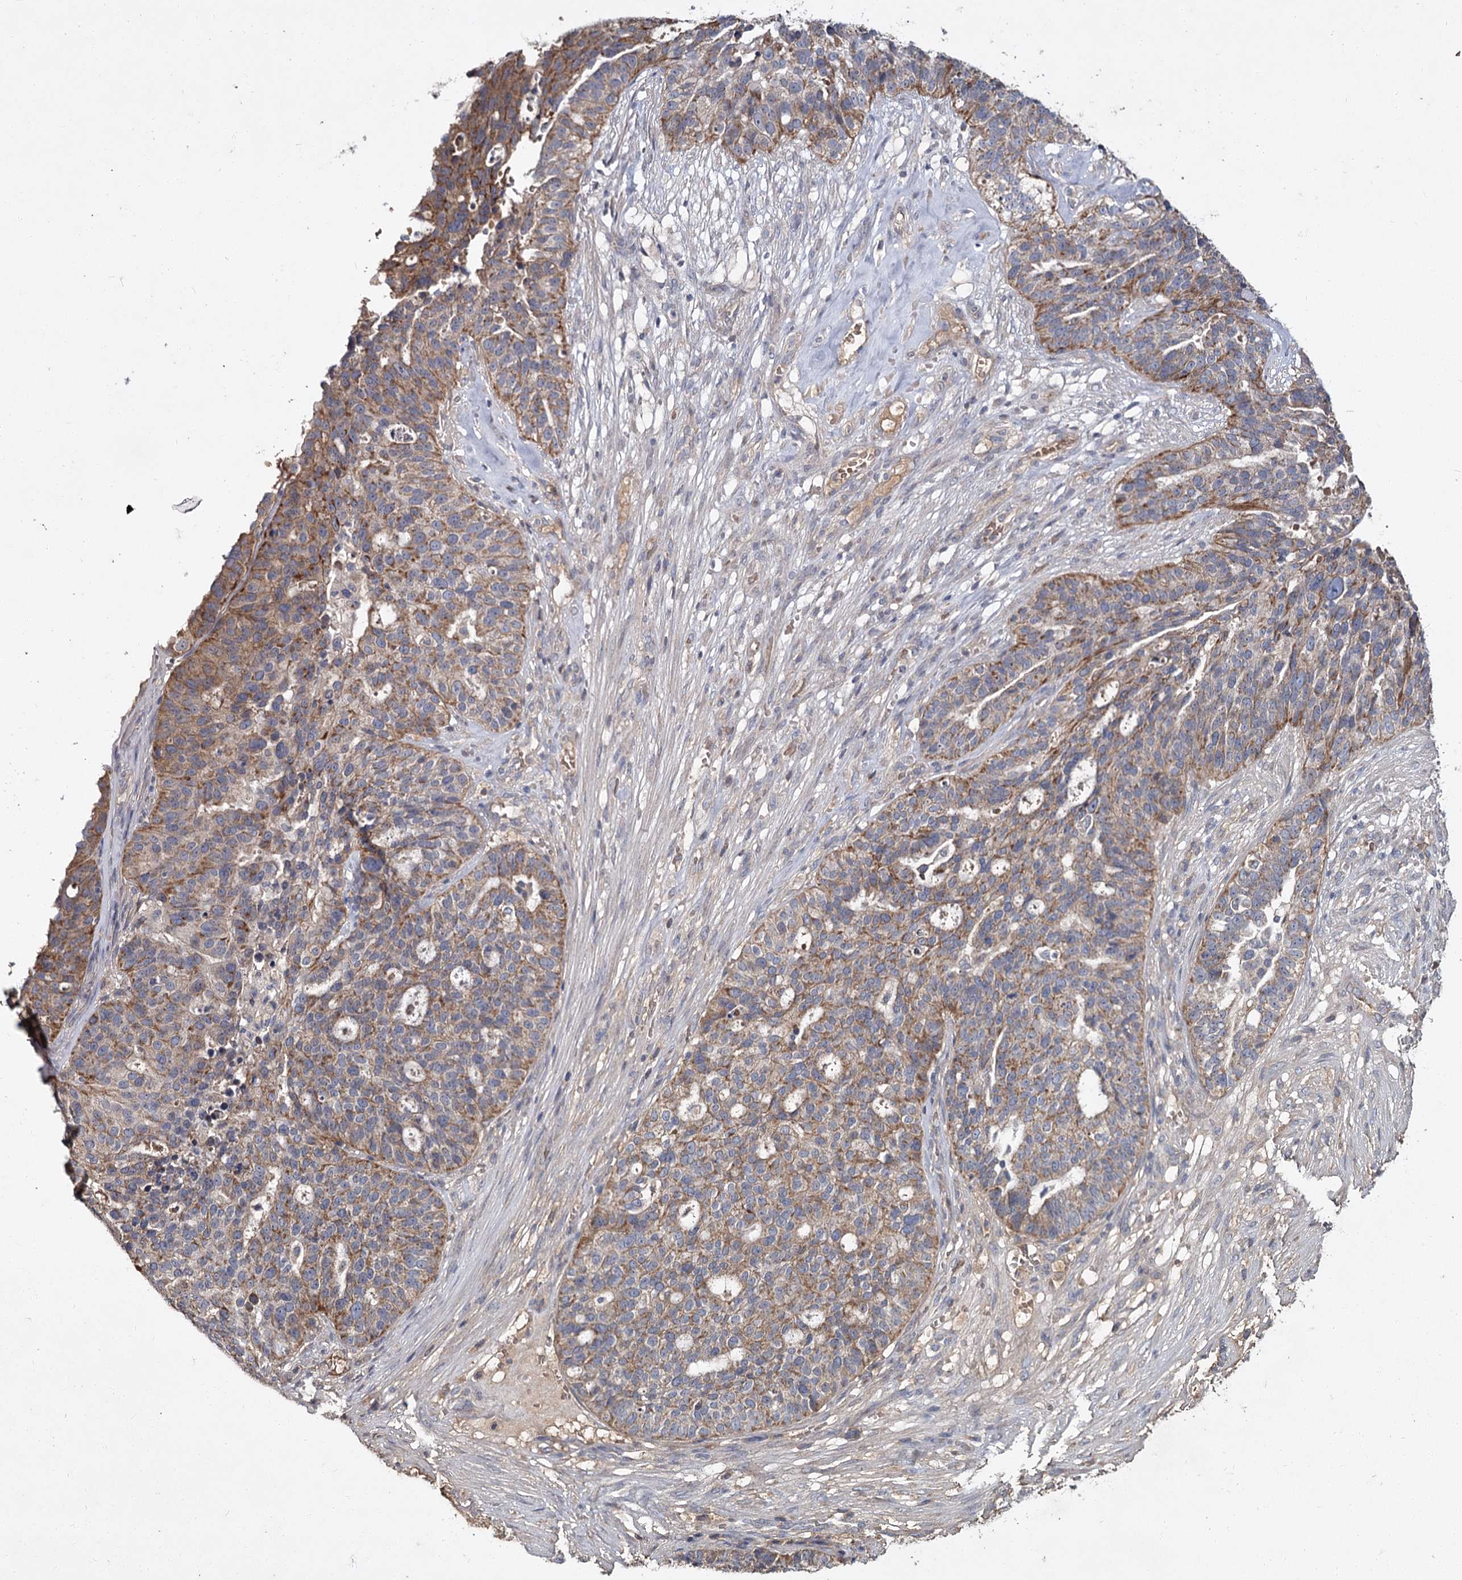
{"staining": {"intensity": "moderate", "quantity": "25%-75%", "location": "cytoplasmic/membranous"}, "tissue": "ovarian cancer", "cell_type": "Tumor cells", "image_type": "cancer", "snomed": [{"axis": "morphology", "description": "Cystadenocarcinoma, serous, NOS"}, {"axis": "topography", "description": "Ovary"}], "caption": "Human serous cystadenocarcinoma (ovarian) stained for a protein (brown) displays moderate cytoplasmic/membranous positive expression in about 25%-75% of tumor cells.", "gene": "MFN1", "patient": {"sex": "female", "age": 59}}